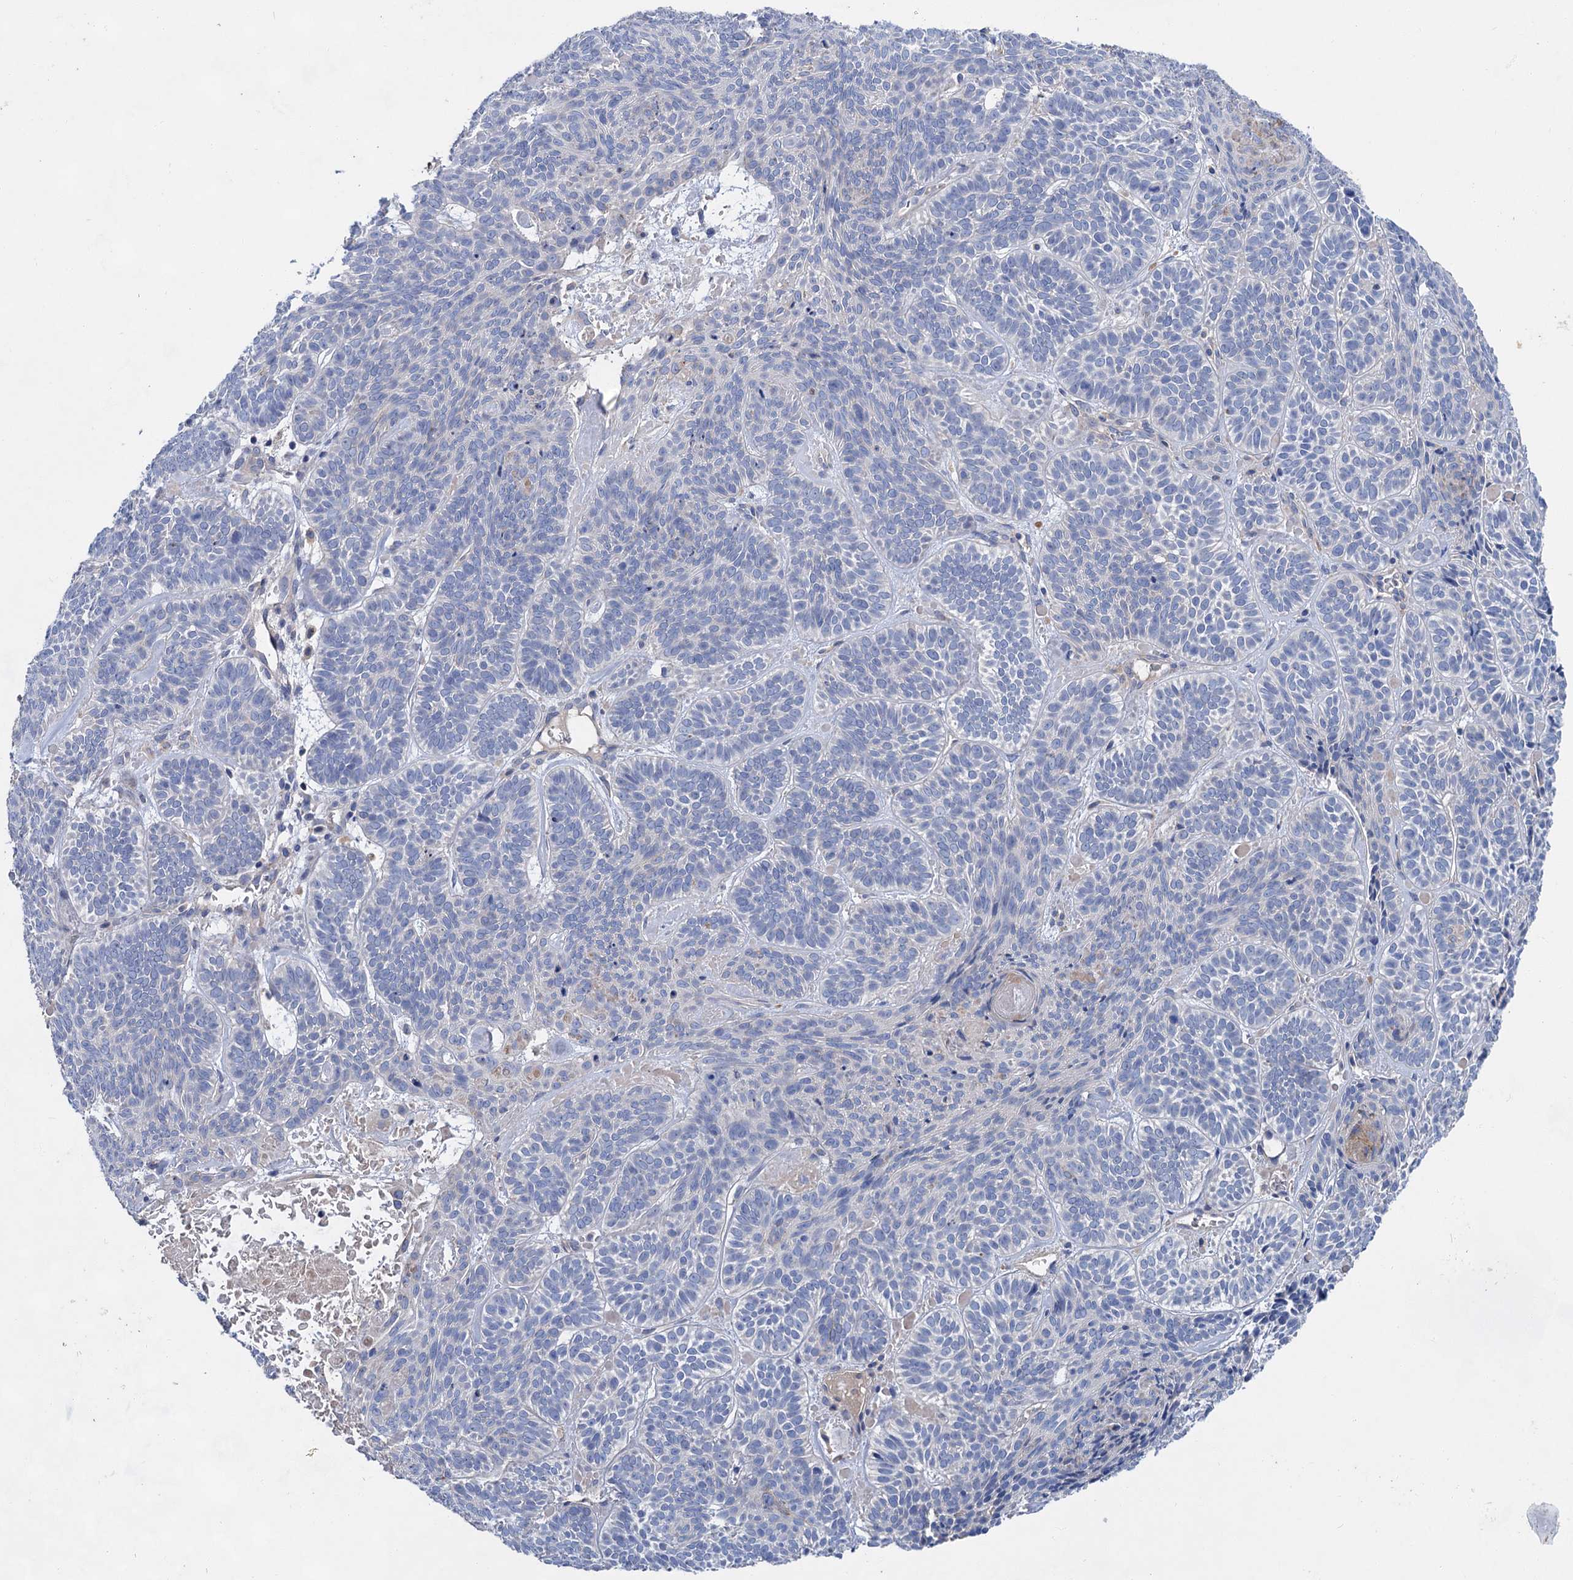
{"staining": {"intensity": "negative", "quantity": "none", "location": "none"}, "tissue": "skin cancer", "cell_type": "Tumor cells", "image_type": "cancer", "snomed": [{"axis": "morphology", "description": "Basal cell carcinoma"}, {"axis": "topography", "description": "Skin"}], "caption": "Protein analysis of skin cancer (basal cell carcinoma) displays no significant expression in tumor cells. (Immunohistochemistry (ihc), brightfield microscopy, high magnification).", "gene": "GPR155", "patient": {"sex": "male", "age": 85}}